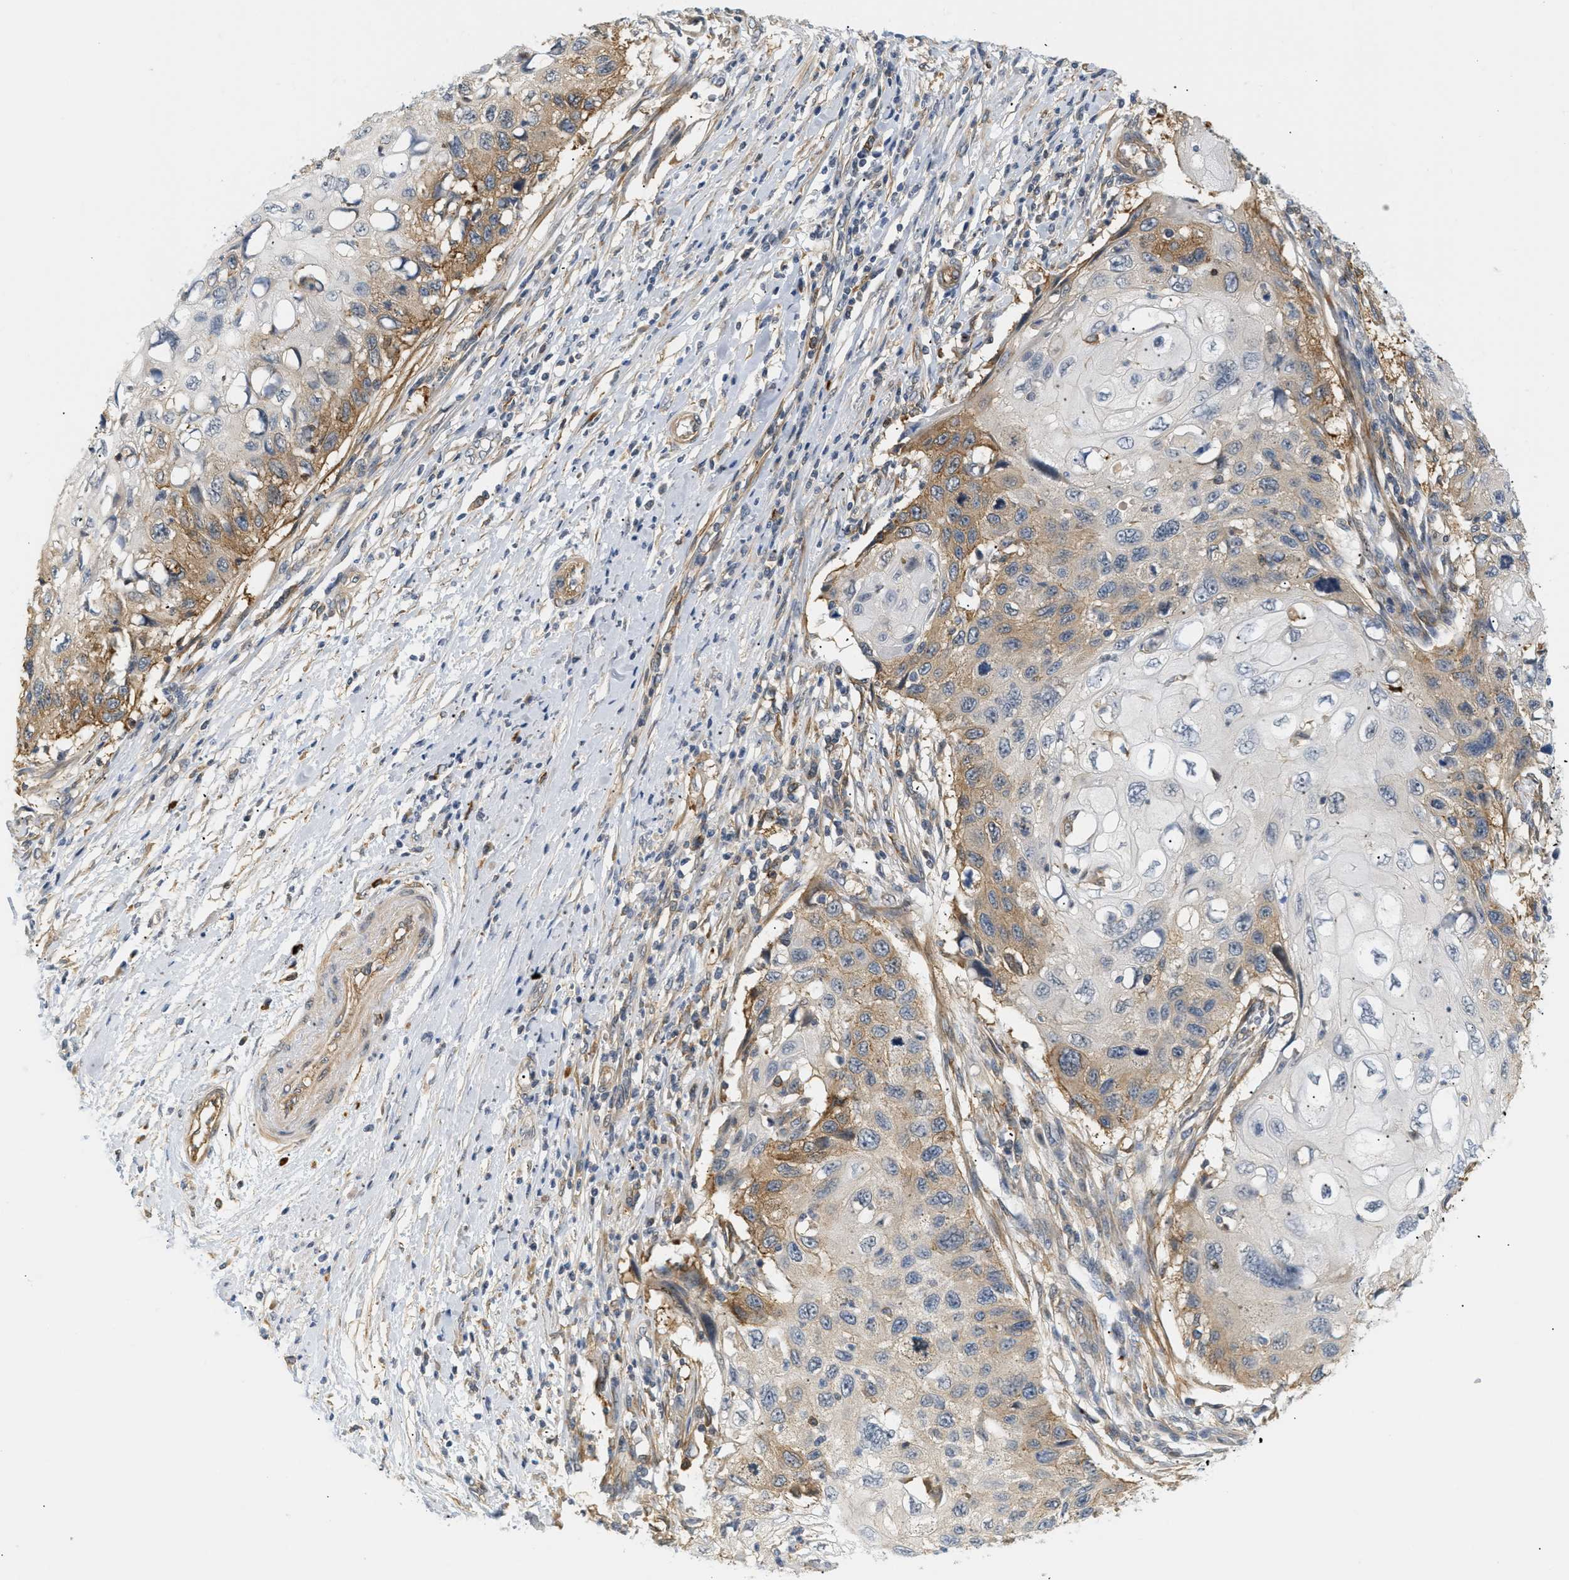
{"staining": {"intensity": "moderate", "quantity": "<25%", "location": "cytoplasmic/membranous"}, "tissue": "cervical cancer", "cell_type": "Tumor cells", "image_type": "cancer", "snomed": [{"axis": "morphology", "description": "Squamous cell carcinoma, NOS"}, {"axis": "topography", "description": "Cervix"}], "caption": "Cervical cancer (squamous cell carcinoma) tissue shows moderate cytoplasmic/membranous positivity in about <25% of tumor cells, visualized by immunohistochemistry.", "gene": "CORO2B", "patient": {"sex": "female", "age": 70}}